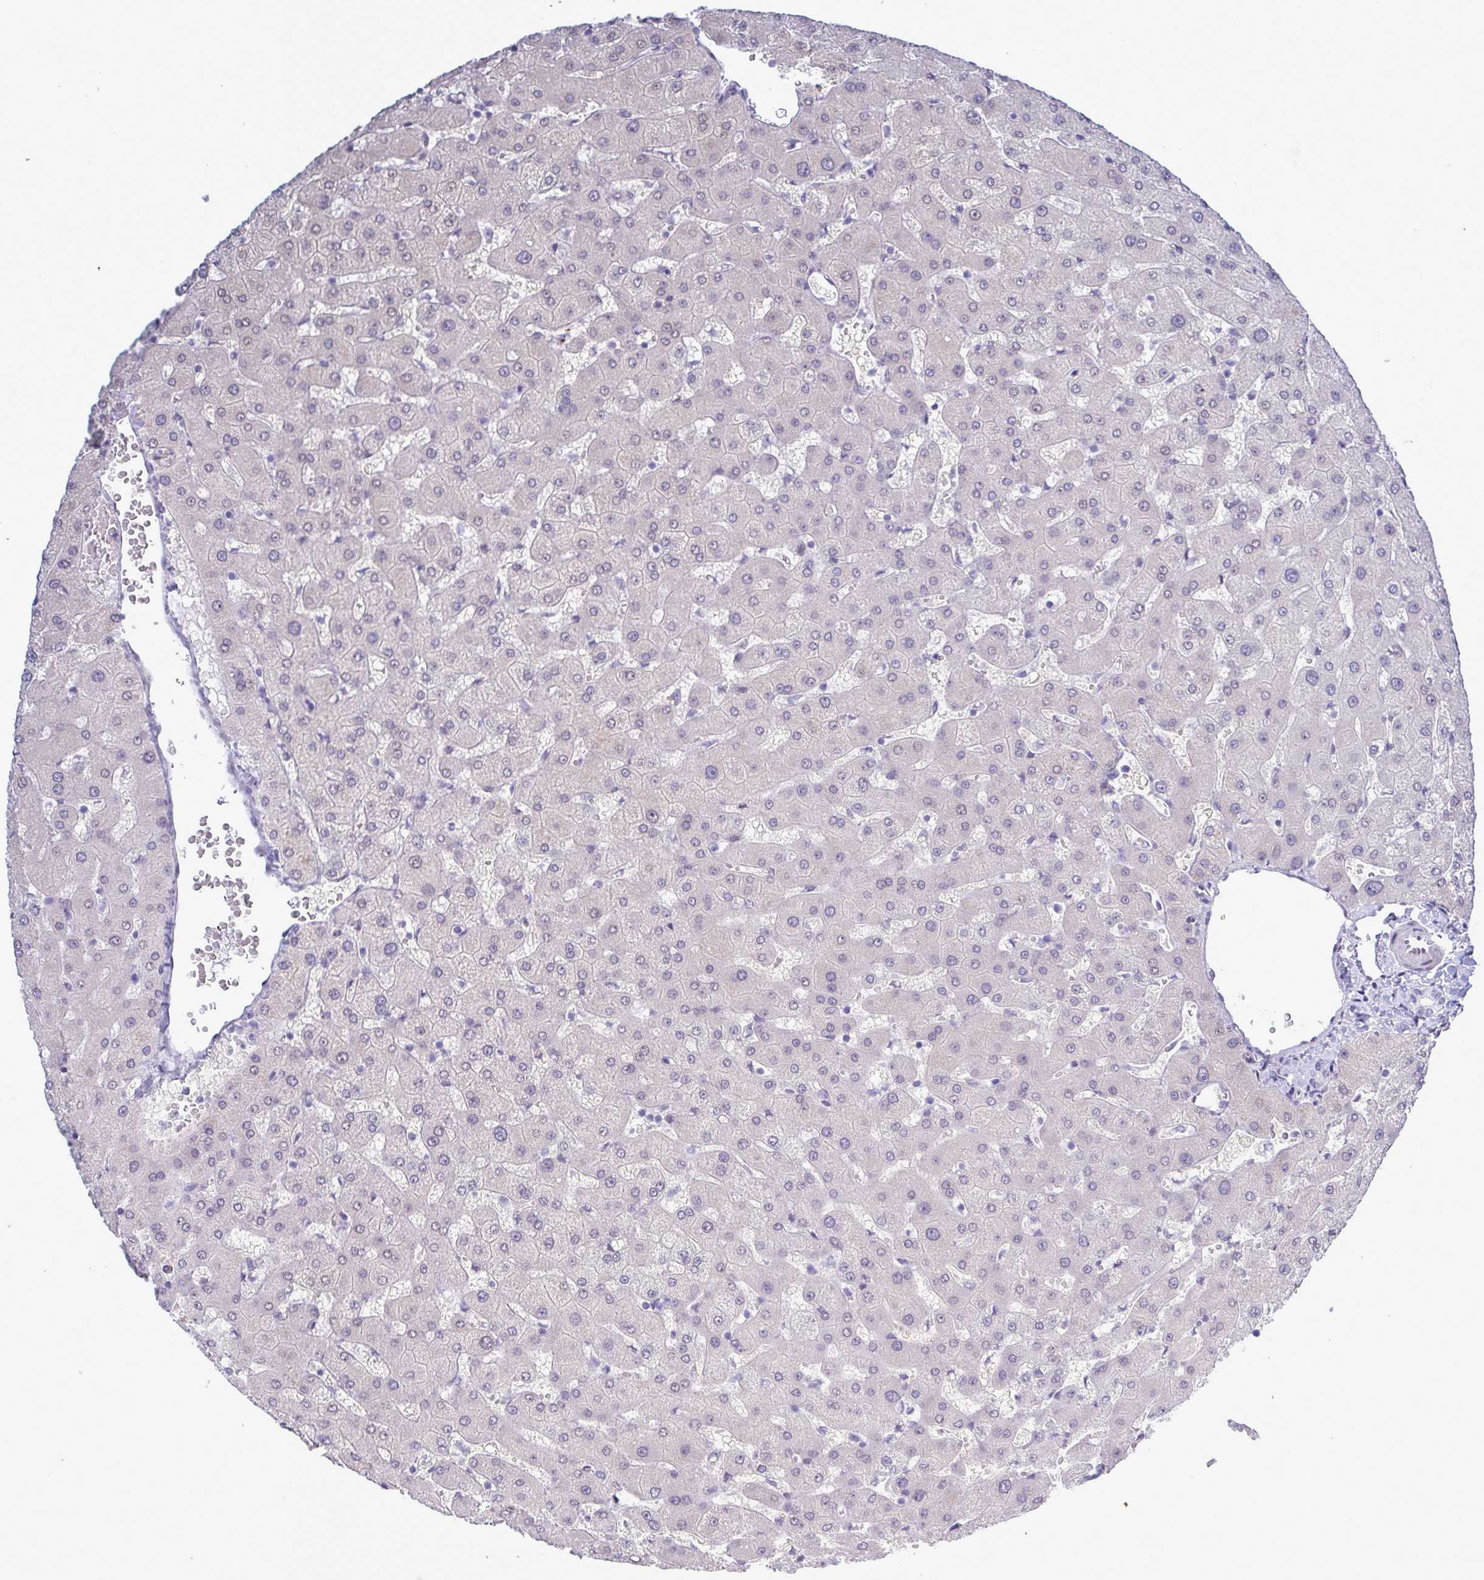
{"staining": {"intensity": "negative", "quantity": "none", "location": "none"}, "tissue": "liver", "cell_type": "Cholangiocytes", "image_type": "normal", "snomed": [{"axis": "morphology", "description": "Normal tissue, NOS"}, {"axis": "topography", "description": "Liver"}], "caption": "Normal liver was stained to show a protein in brown. There is no significant expression in cholangiocytes. Brightfield microscopy of immunohistochemistry stained with DAB (brown) and hematoxylin (blue), captured at high magnification.", "gene": "MFSD4A", "patient": {"sex": "female", "age": 63}}